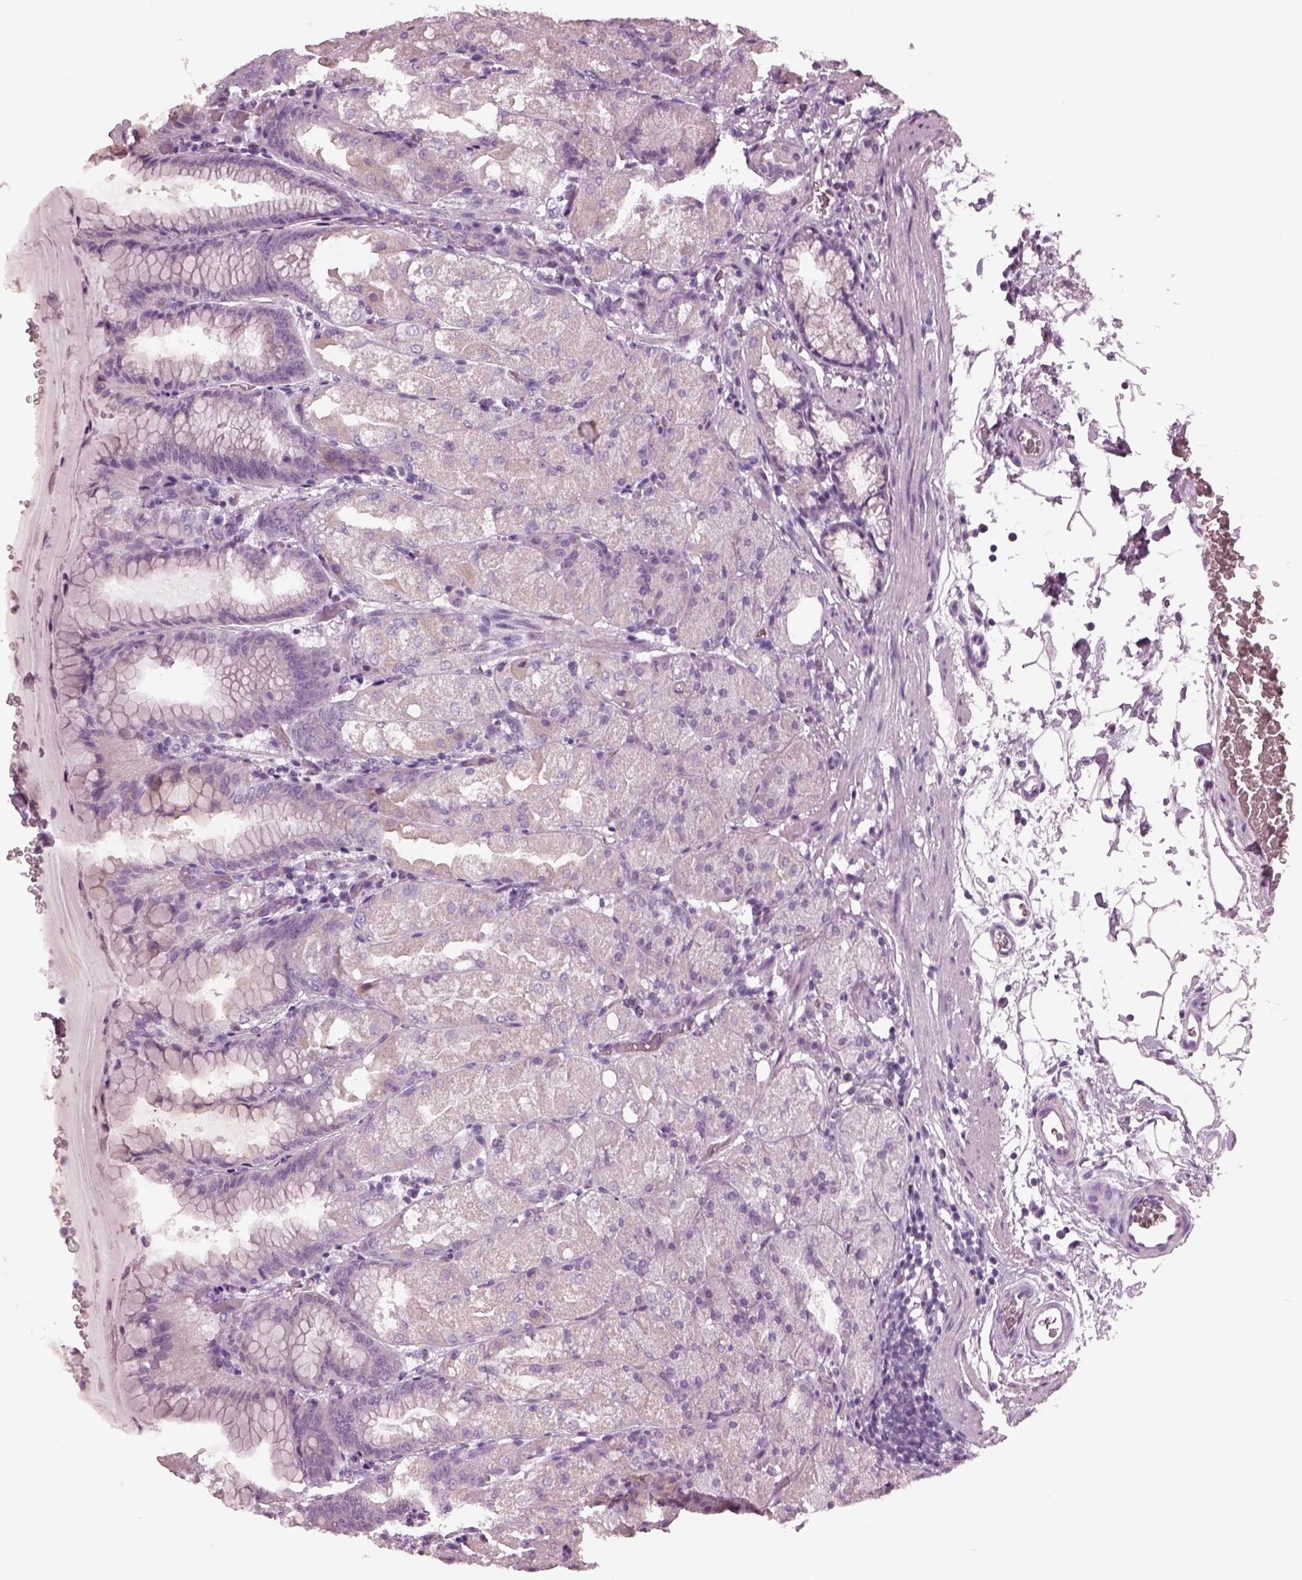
{"staining": {"intensity": "negative", "quantity": "none", "location": "none"}, "tissue": "stomach", "cell_type": "Glandular cells", "image_type": "normal", "snomed": [{"axis": "morphology", "description": "Normal tissue, NOS"}, {"axis": "topography", "description": "Stomach, upper"}, {"axis": "topography", "description": "Stomach"}, {"axis": "topography", "description": "Stomach, lower"}], "caption": "Protein analysis of benign stomach reveals no significant positivity in glandular cells.", "gene": "PDC", "patient": {"sex": "male", "age": 62}}